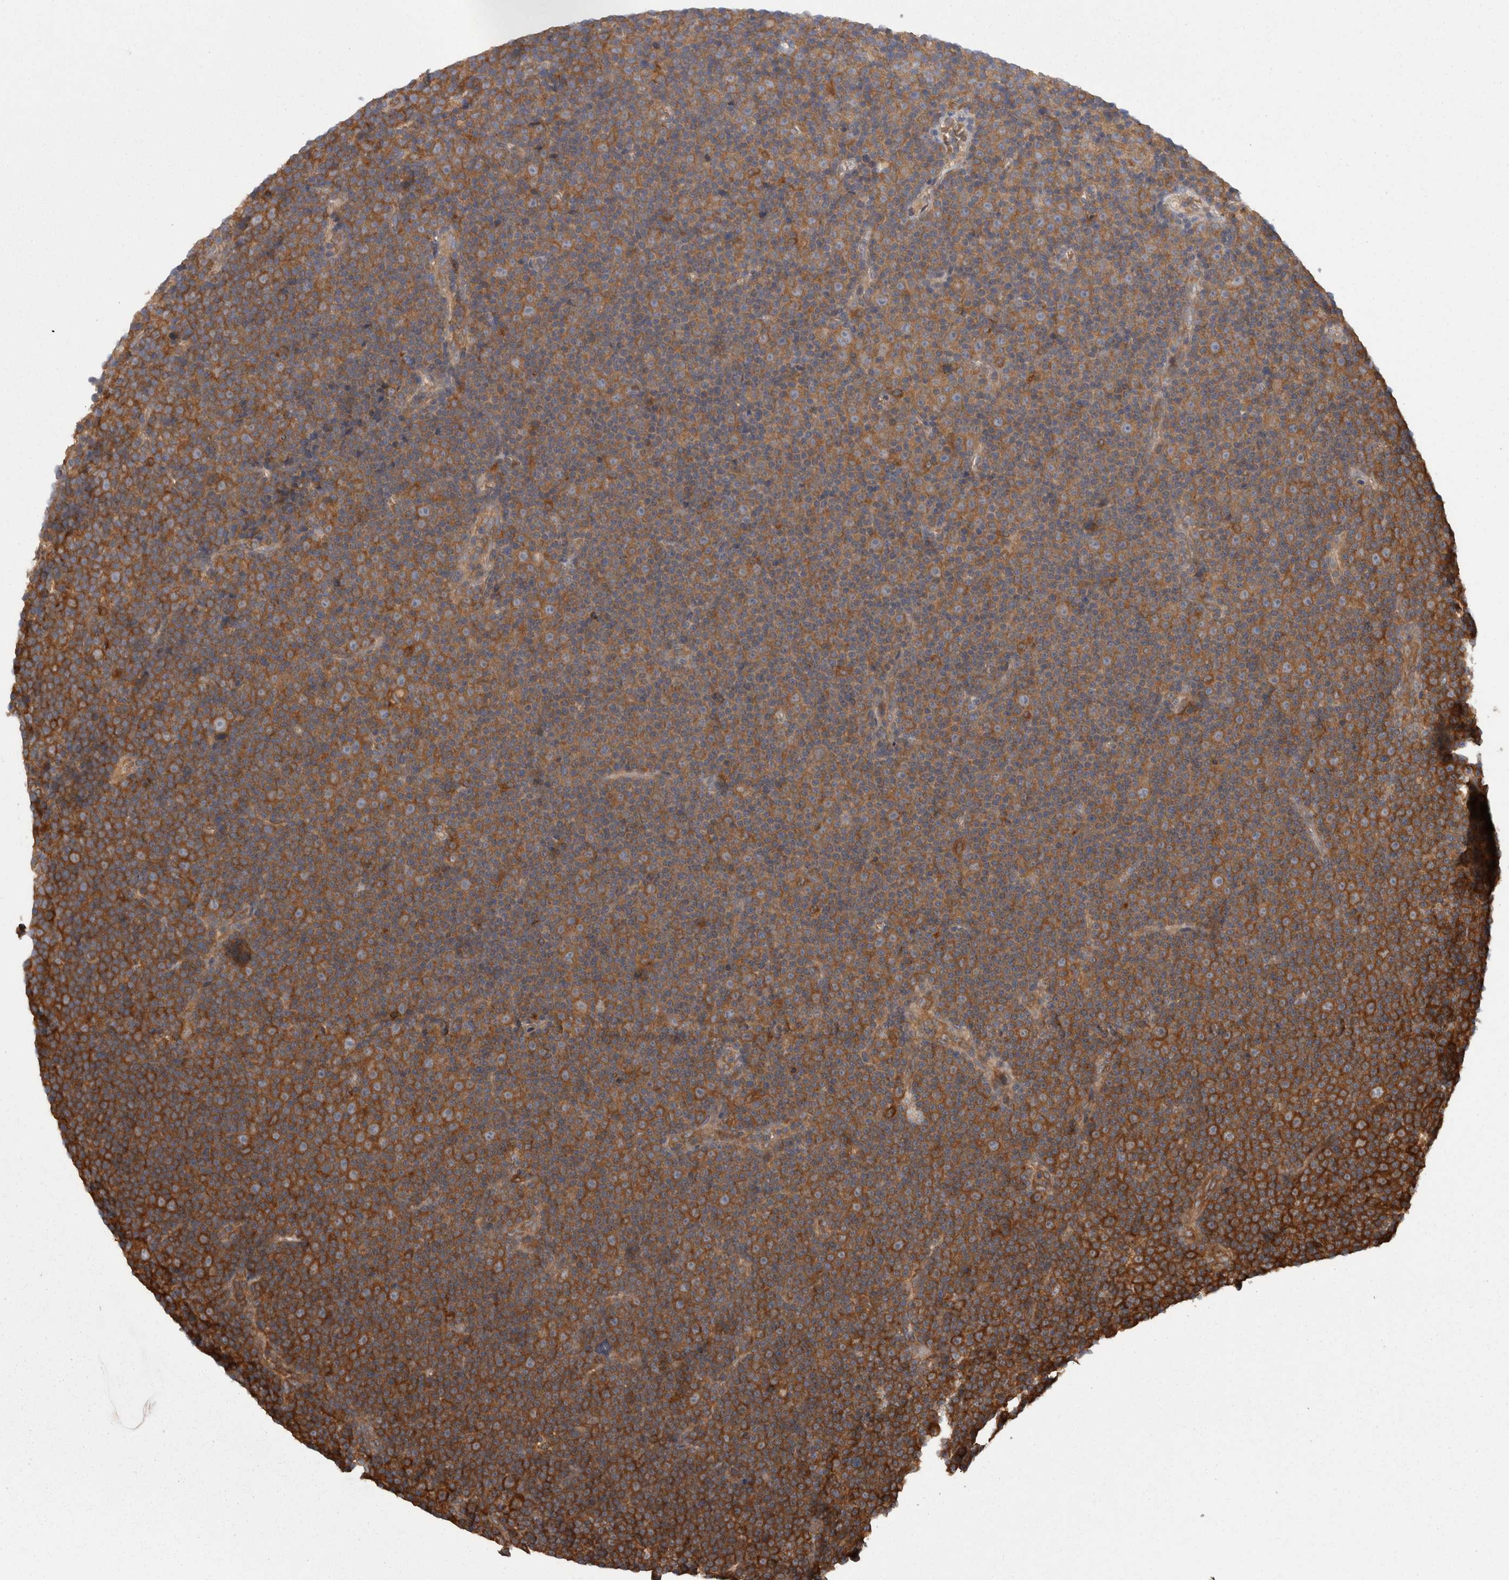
{"staining": {"intensity": "strong", "quantity": ">75%", "location": "cytoplasmic/membranous"}, "tissue": "lymphoma", "cell_type": "Tumor cells", "image_type": "cancer", "snomed": [{"axis": "morphology", "description": "Malignant lymphoma, non-Hodgkin's type, Low grade"}, {"axis": "topography", "description": "Lymph node"}], "caption": "Protein analysis of low-grade malignant lymphoma, non-Hodgkin's type tissue demonstrates strong cytoplasmic/membranous positivity in about >75% of tumor cells. (DAB (3,3'-diaminobenzidine) IHC, brown staining for protein, blue staining for nuclei).", "gene": "SMCR8", "patient": {"sex": "female", "age": 67}}